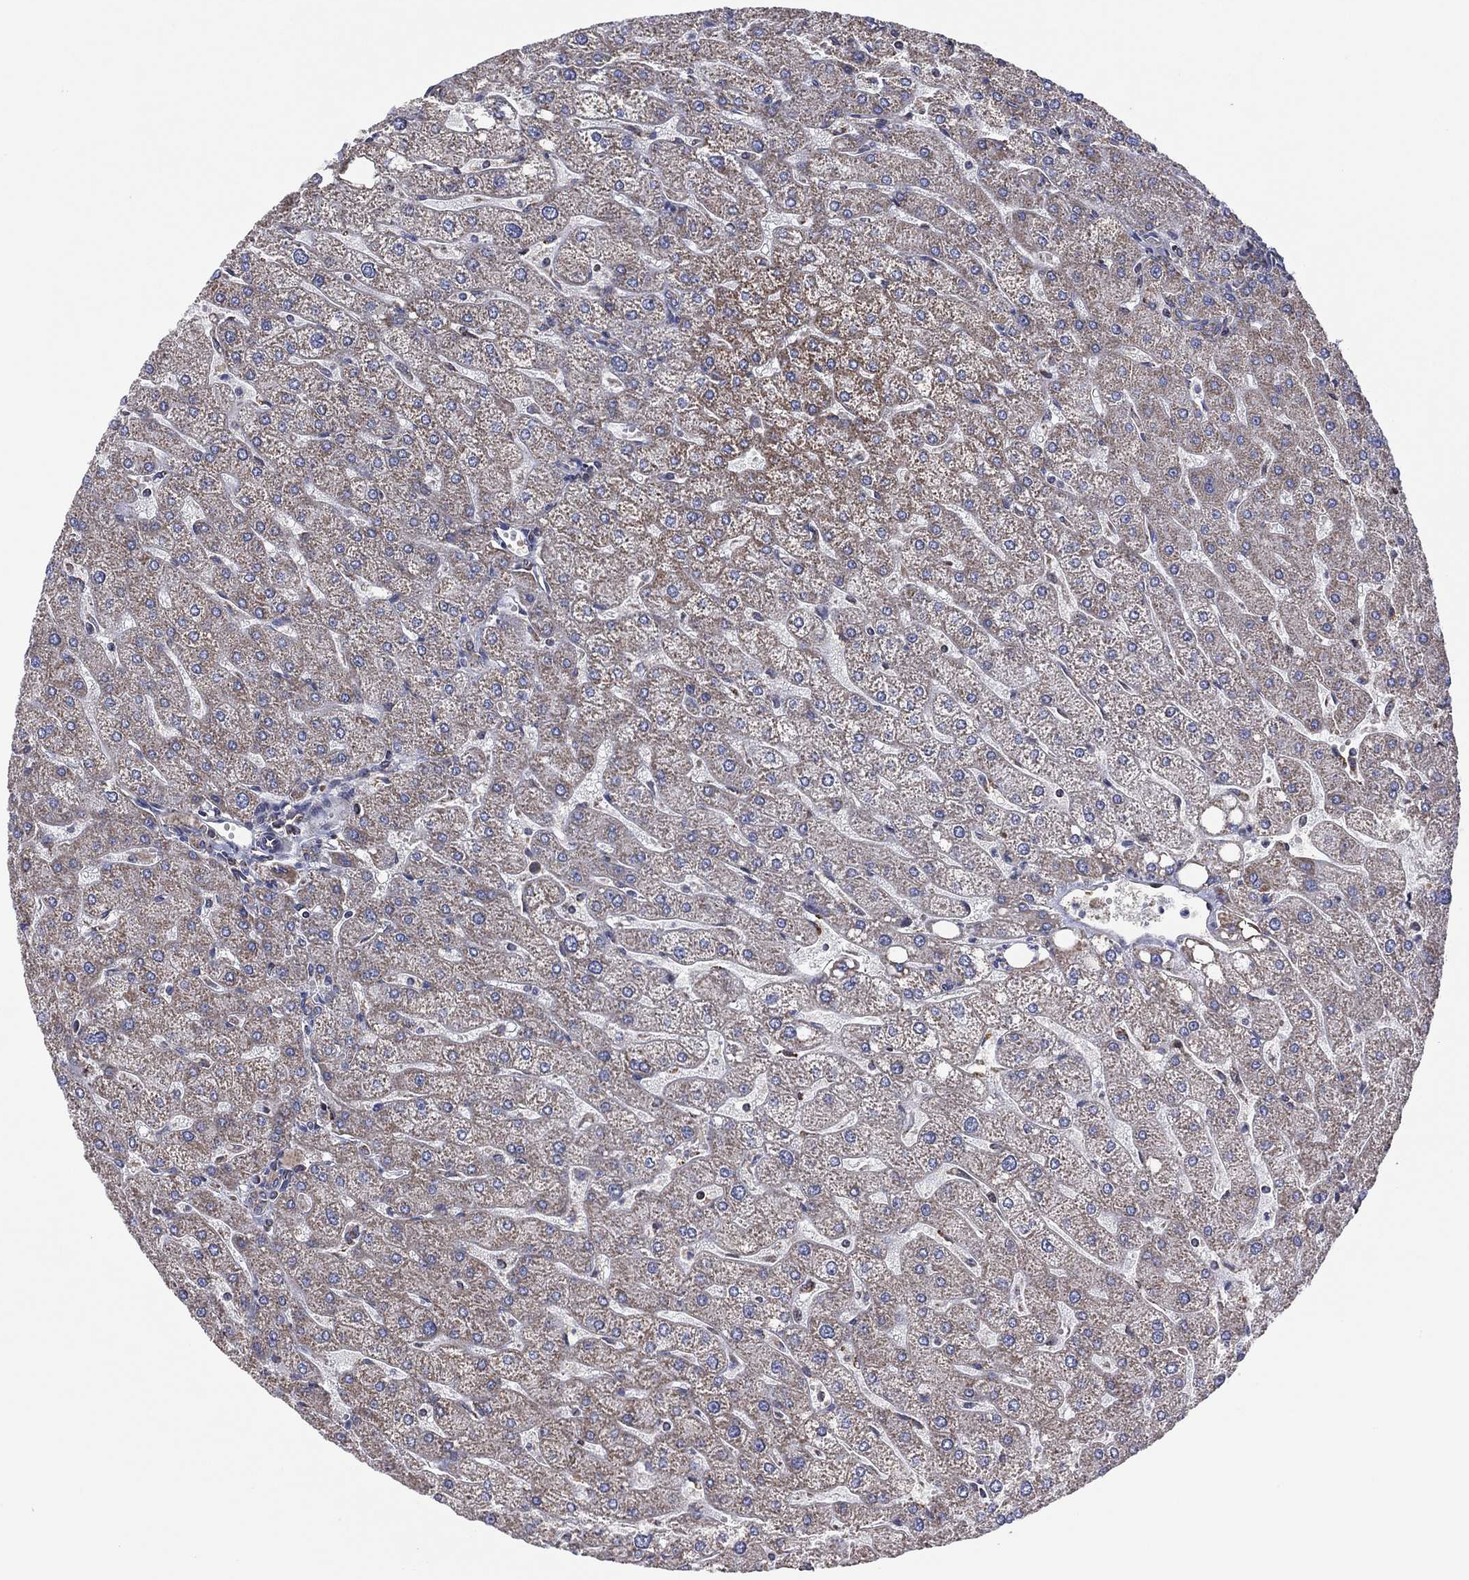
{"staining": {"intensity": "negative", "quantity": "none", "location": "none"}, "tissue": "liver", "cell_type": "Cholangiocytes", "image_type": "normal", "snomed": [{"axis": "morphology", "description": "Normal tissue, NOS"}, {"axis": "topography", "description": "Liver"}], "caption": "The histopathology image demonstrates no staining of cholangiocytes in benign liver. (Brightfield microscopy of DAB immunohistochemistry (IHC) at high magnification).", "gene": "PIDD1", "patient": {"sex": "male", "age": 67}}